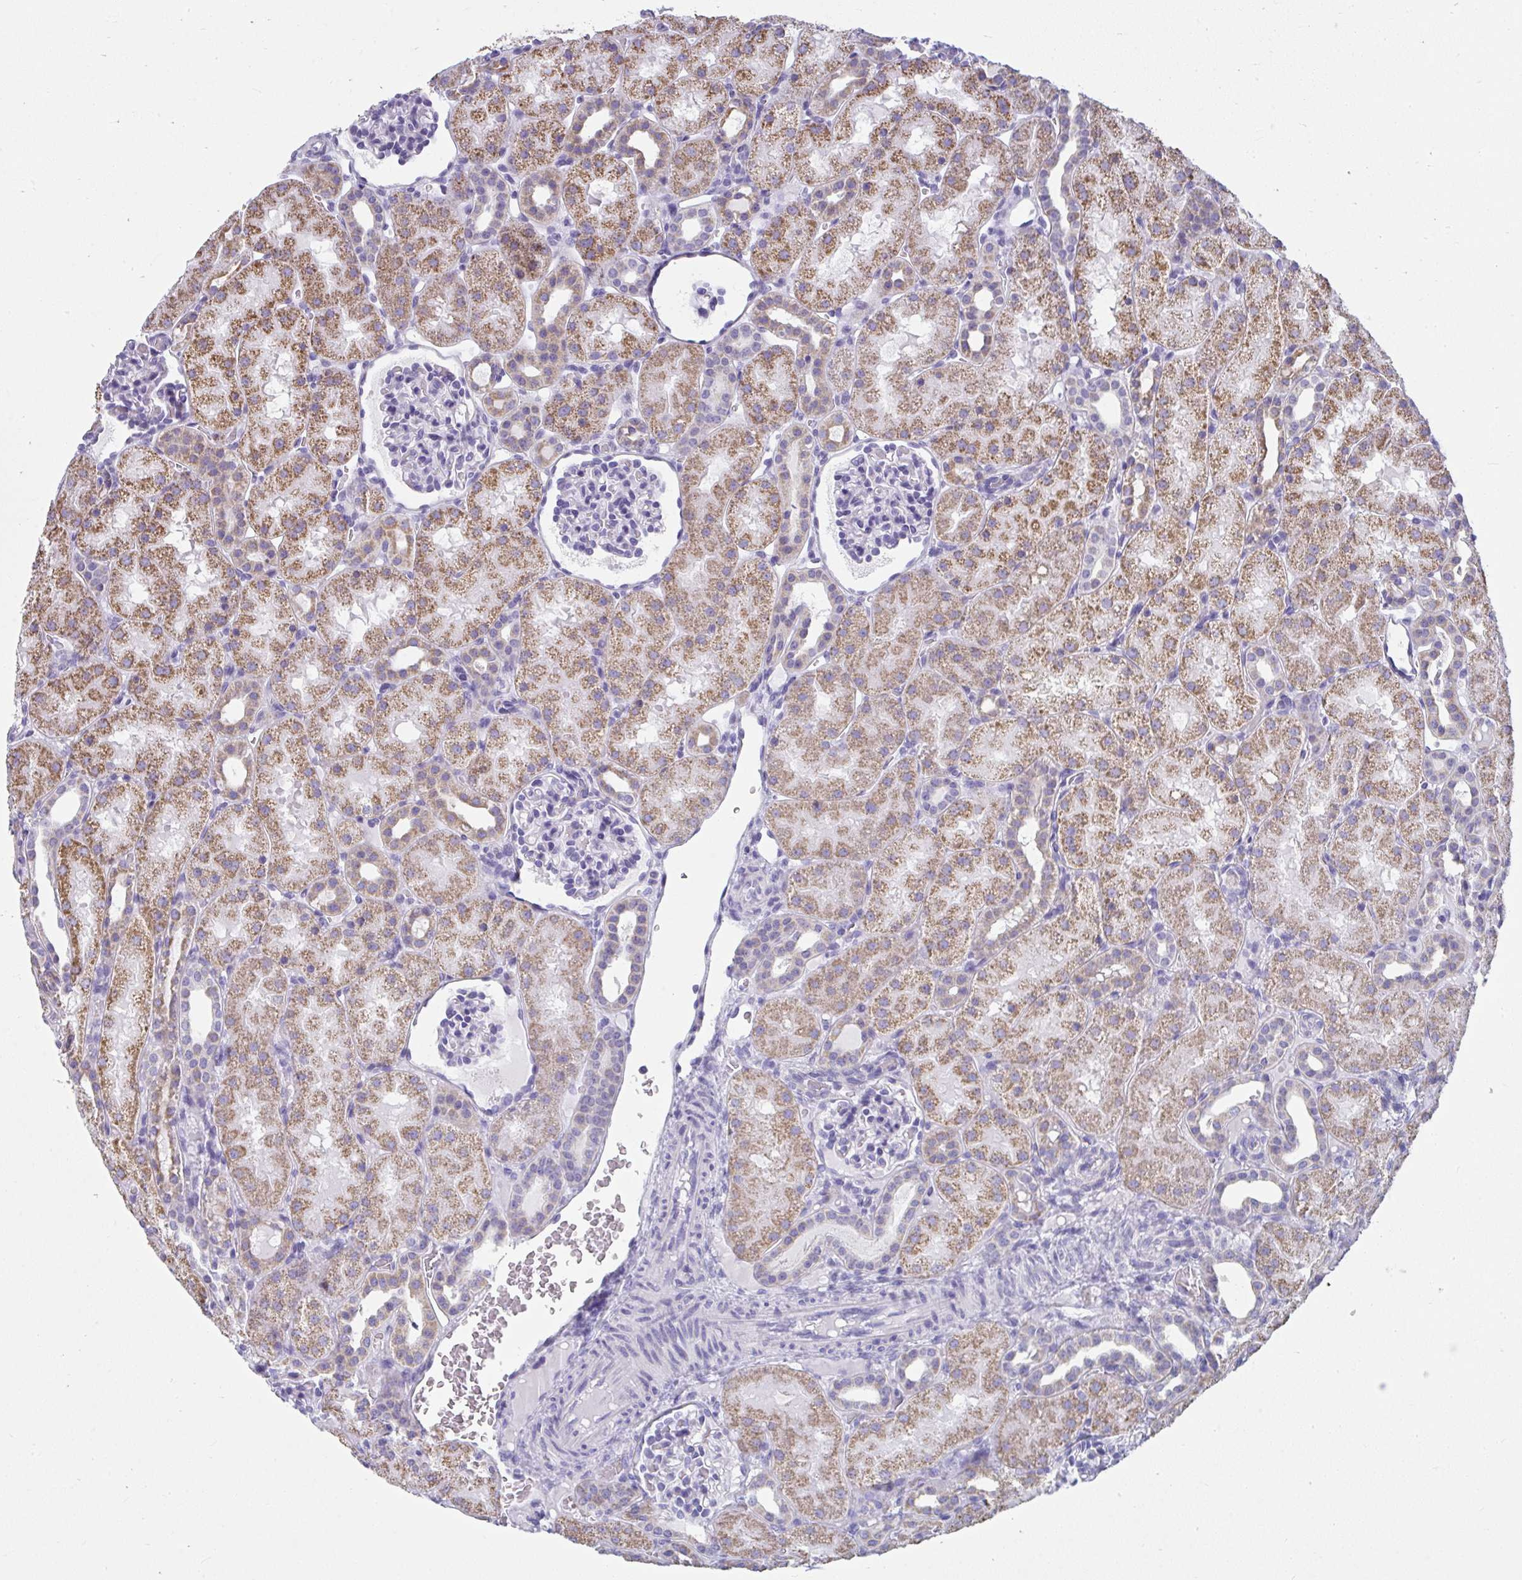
{"staining": {"intensity": "negative", "quantity": "none", "location": "none"}, "tissue": "kidney", "cell_type": "Cells in glomeruli", "image_type": "normal", "snomed": [{"axis": "morphology", "description": "Normal tissue, NOS"}, {"axis": "topography", "description": "Kidney"}], "caption": "Histopathology image shows no significant protein expression in cells in glomeruli of unremarkable kidney. Nuclei are stained in blue.", "gene": "SLC6A1", "patient": {"sex": "male", "age": 2}}